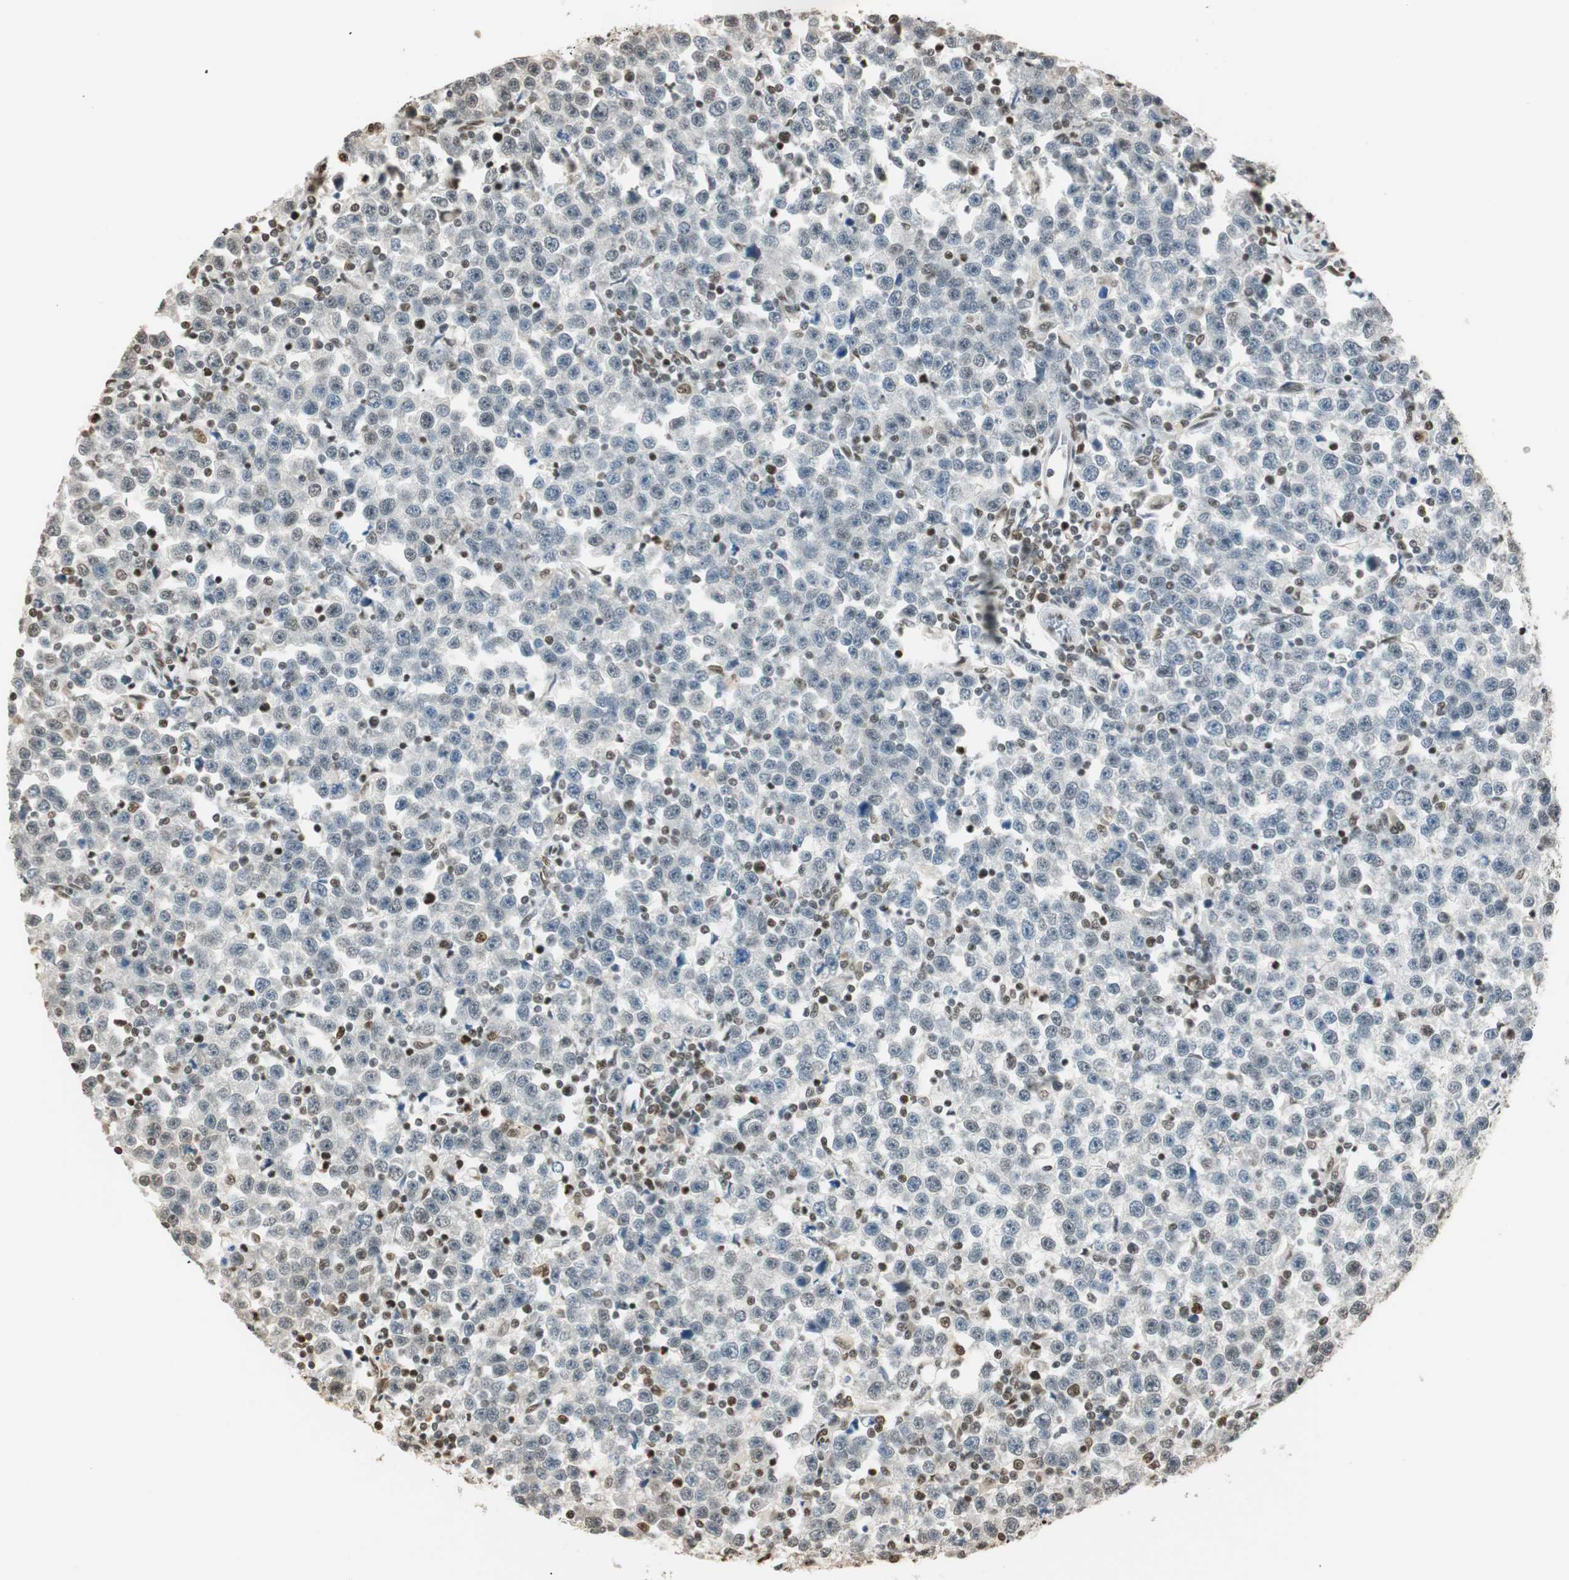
{"staining": {"intensity": "negative", "quantity": "none", "location": "none"}, "tissue": "testis cancer", "cell_type": "Tumor cells", "image_type": "cancer", "snomed": [{"axis": "morphology", "description": "Seminoma, NOS"}, {"axis": "topography", "description": "Testis"}], "caption": "High magnification brightfield microscopy of testis cancer stained with DAB (brown) and counterstained with hematoxylin (blue): tumor cells show no significant expression. The staining is performed using DAB (3,3'-diaminobenzidine) brown chromogen with nuclei counter-stained in using hematoxylin.", "gene": "FANCG", "patient": {"sex": "male", "age": 43}}